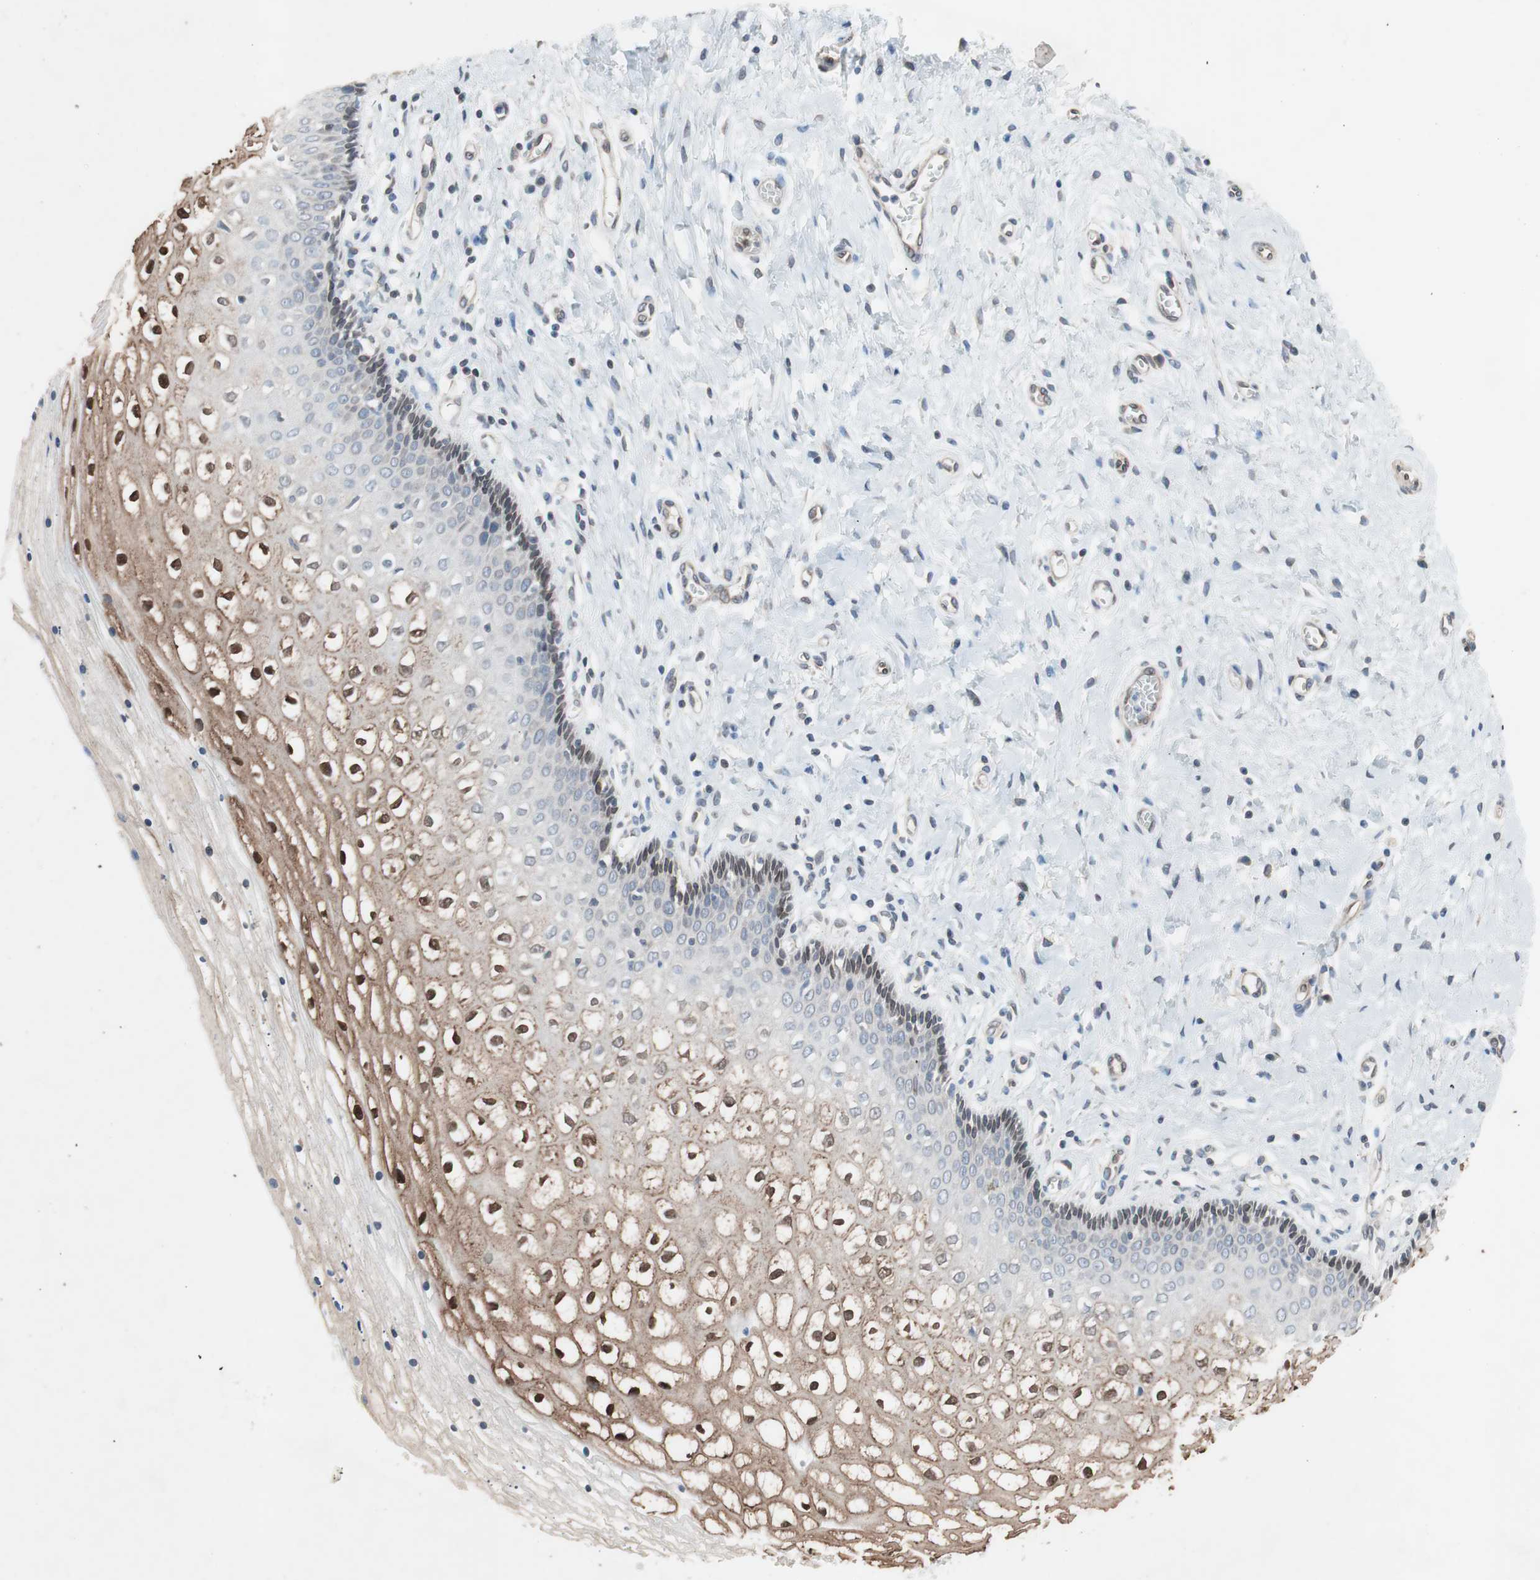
{"staining": {"intensity": "moderate", "quantity": "25%-75%", "location": "cytoplasmic/membranous,nuclear"}, "tissue": "vagina", "cell_type": "Squamous epithelial cells", "image_type": "normal", "snomed": [{"axis": "morphology", "description": "Normal tissue, NOS"}, {"axis": "topography", "description": "Soft tissue"}, {"axis": "topography", "description": "Vagina"}], "caption": "Protein analysis of unremarkable vagina shows moderate cytoplasmic/membranous,nuclear positivity in about 25%-75% of squamous epithelial cells.", "gene": "ARNT2", "patient": {"sex": "female", "age": 61}}